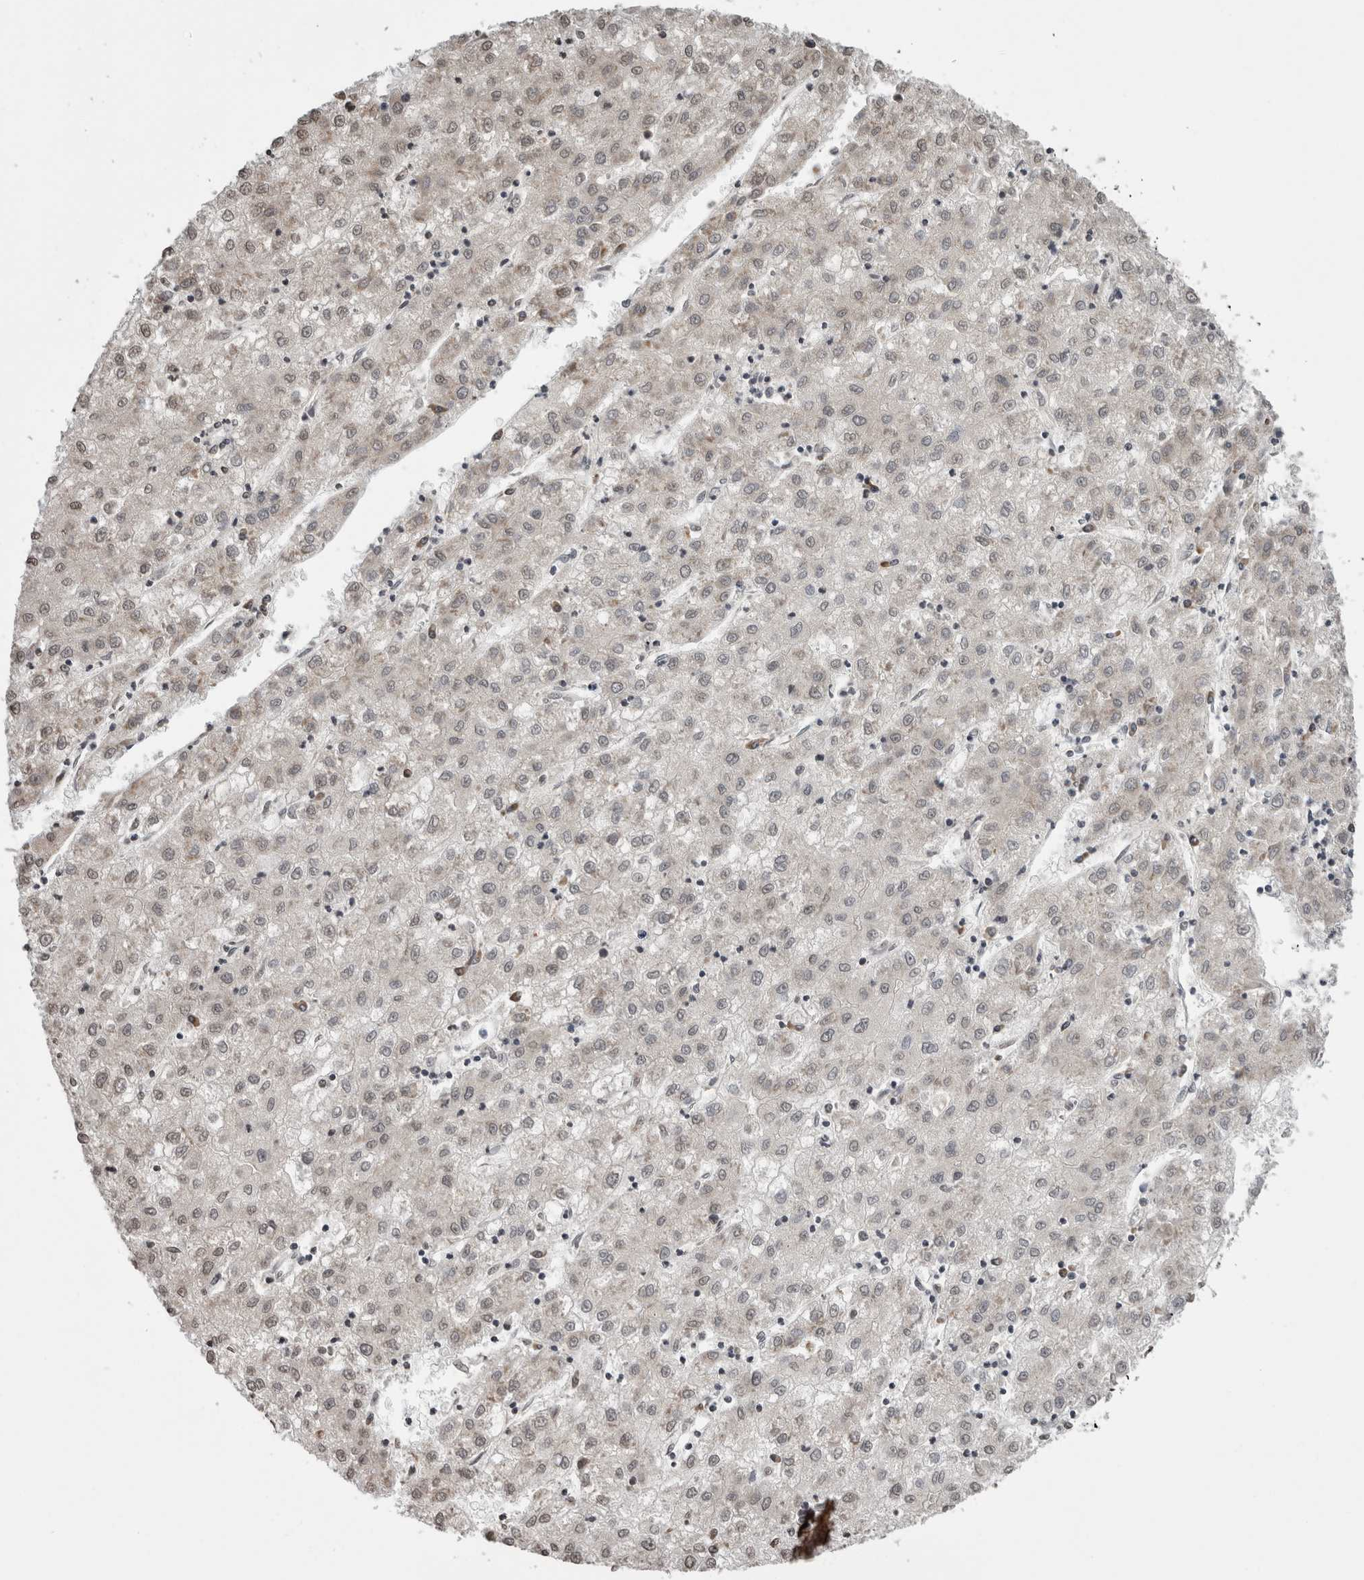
{"staining": {"intensity": "weak", "quantity": "<25%", "location": "cytoplasmic/membranous,nuclear"}, "tissue": "liver cancer", "cell_type": "Tumor cells", "image_type": "cancer", "snomed": [{"axis": "morphology", "description": "Carcinoma, Hepatocellular, NOS"}, {"axis": "topography", "description": "Liver"}], "caption": "DAB (3,3'-diaminobenzidine) immunohistochemical staining of human hepatocellular carcinoma (liver) reveals no significant expression in tumor cells. (Stains: DAB IHC with hematoxylin counter stain, Microscopy: brightfield microscopy at high magnification).", "gene": "ZBTB11", "patient": {"sex": "male", "age": 72}}